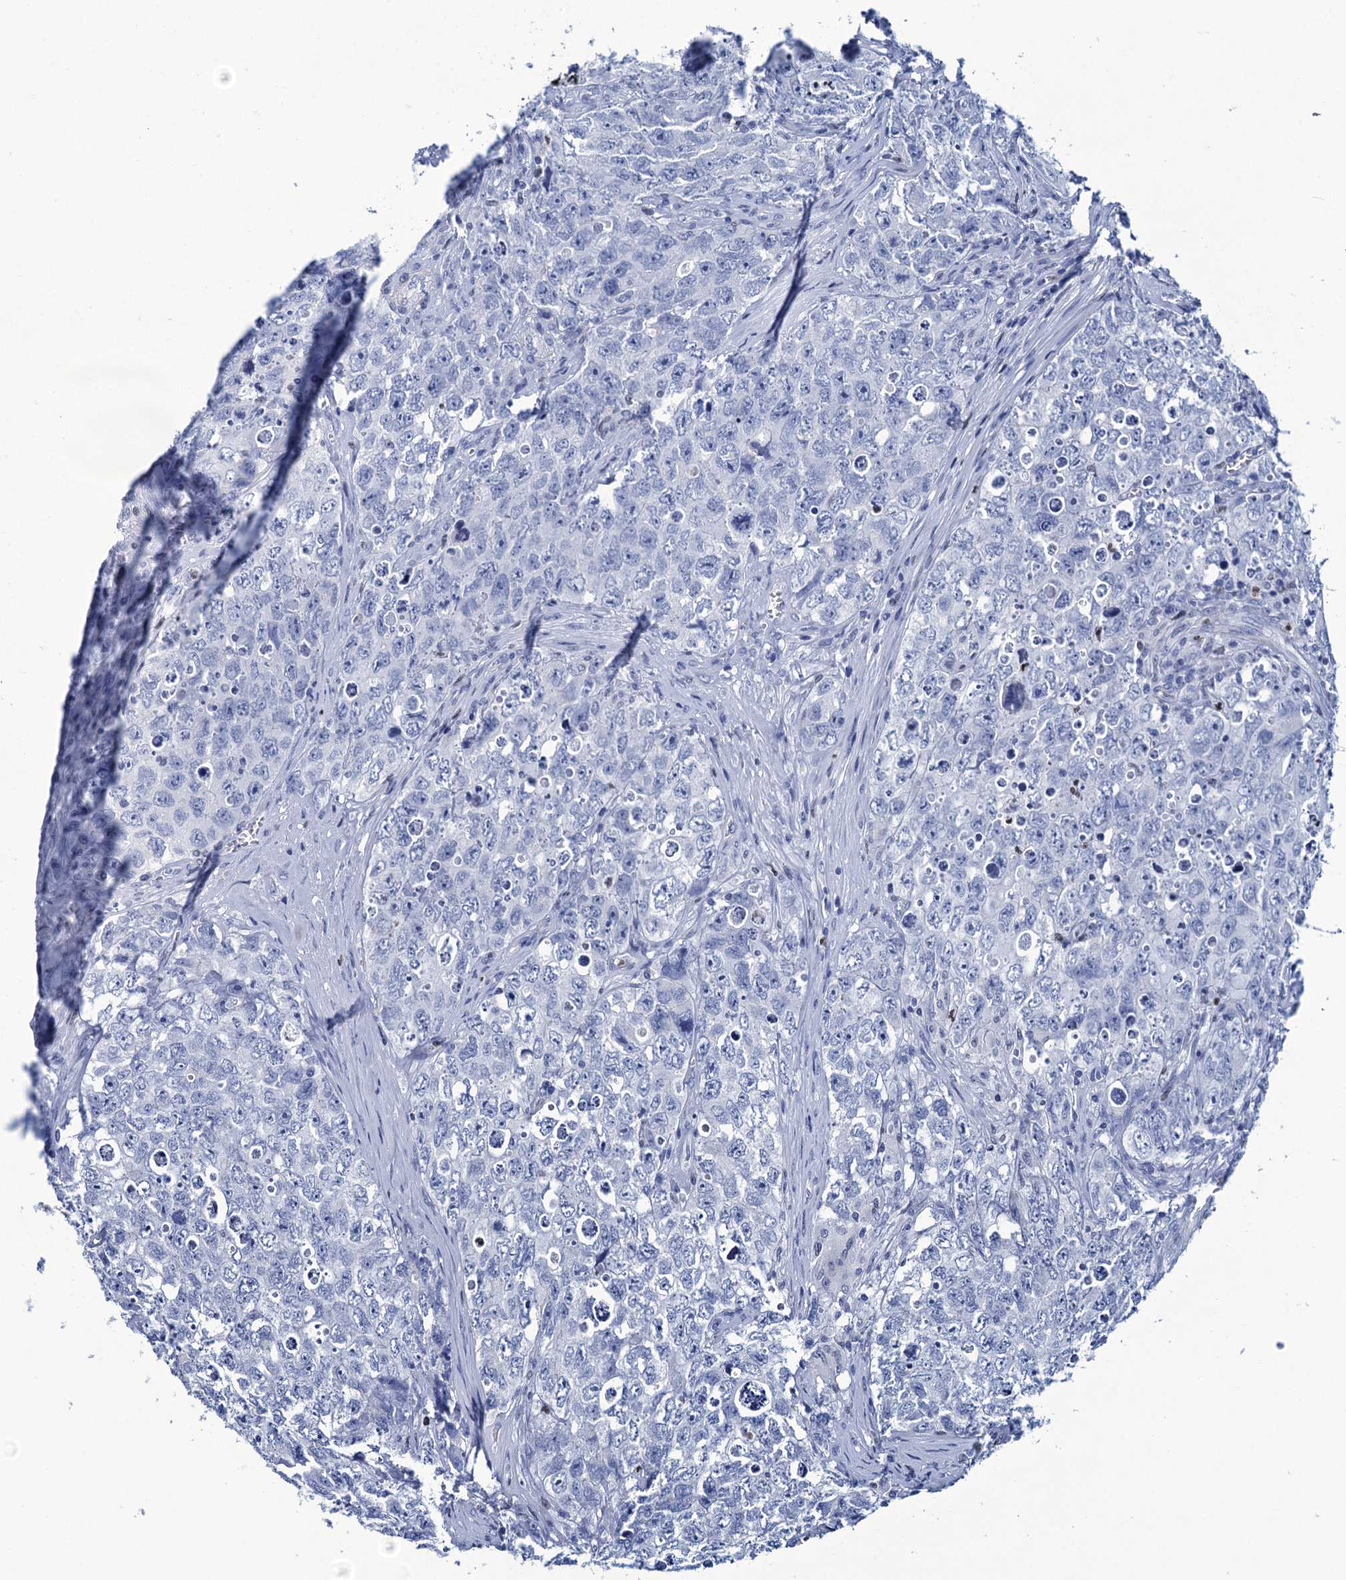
{"staining": {"intensity": "negative", "quantity": "none", "location": "none"}, "tissue": "testis cancer", "cell_type": "Tumor cells", "image_type": "cancer", "snomed": [{"axis": "morphology", "description": "Seminoma, NOS"}, {"axis": "morphology", "description": "Carcinoma, Embryonal, NOS"}, {"axis": "topography", "description": "Testis"}], "caption": "Immunohistochemistry image of neoplastic tissue: human testis cancer (seminoma) stained with DAB (3,3'-diaminobenzidine) reveals no significant protein positivity in tumor cells.", "gene": "RHCG", "patient": {"sex": "male", "age": 43}}